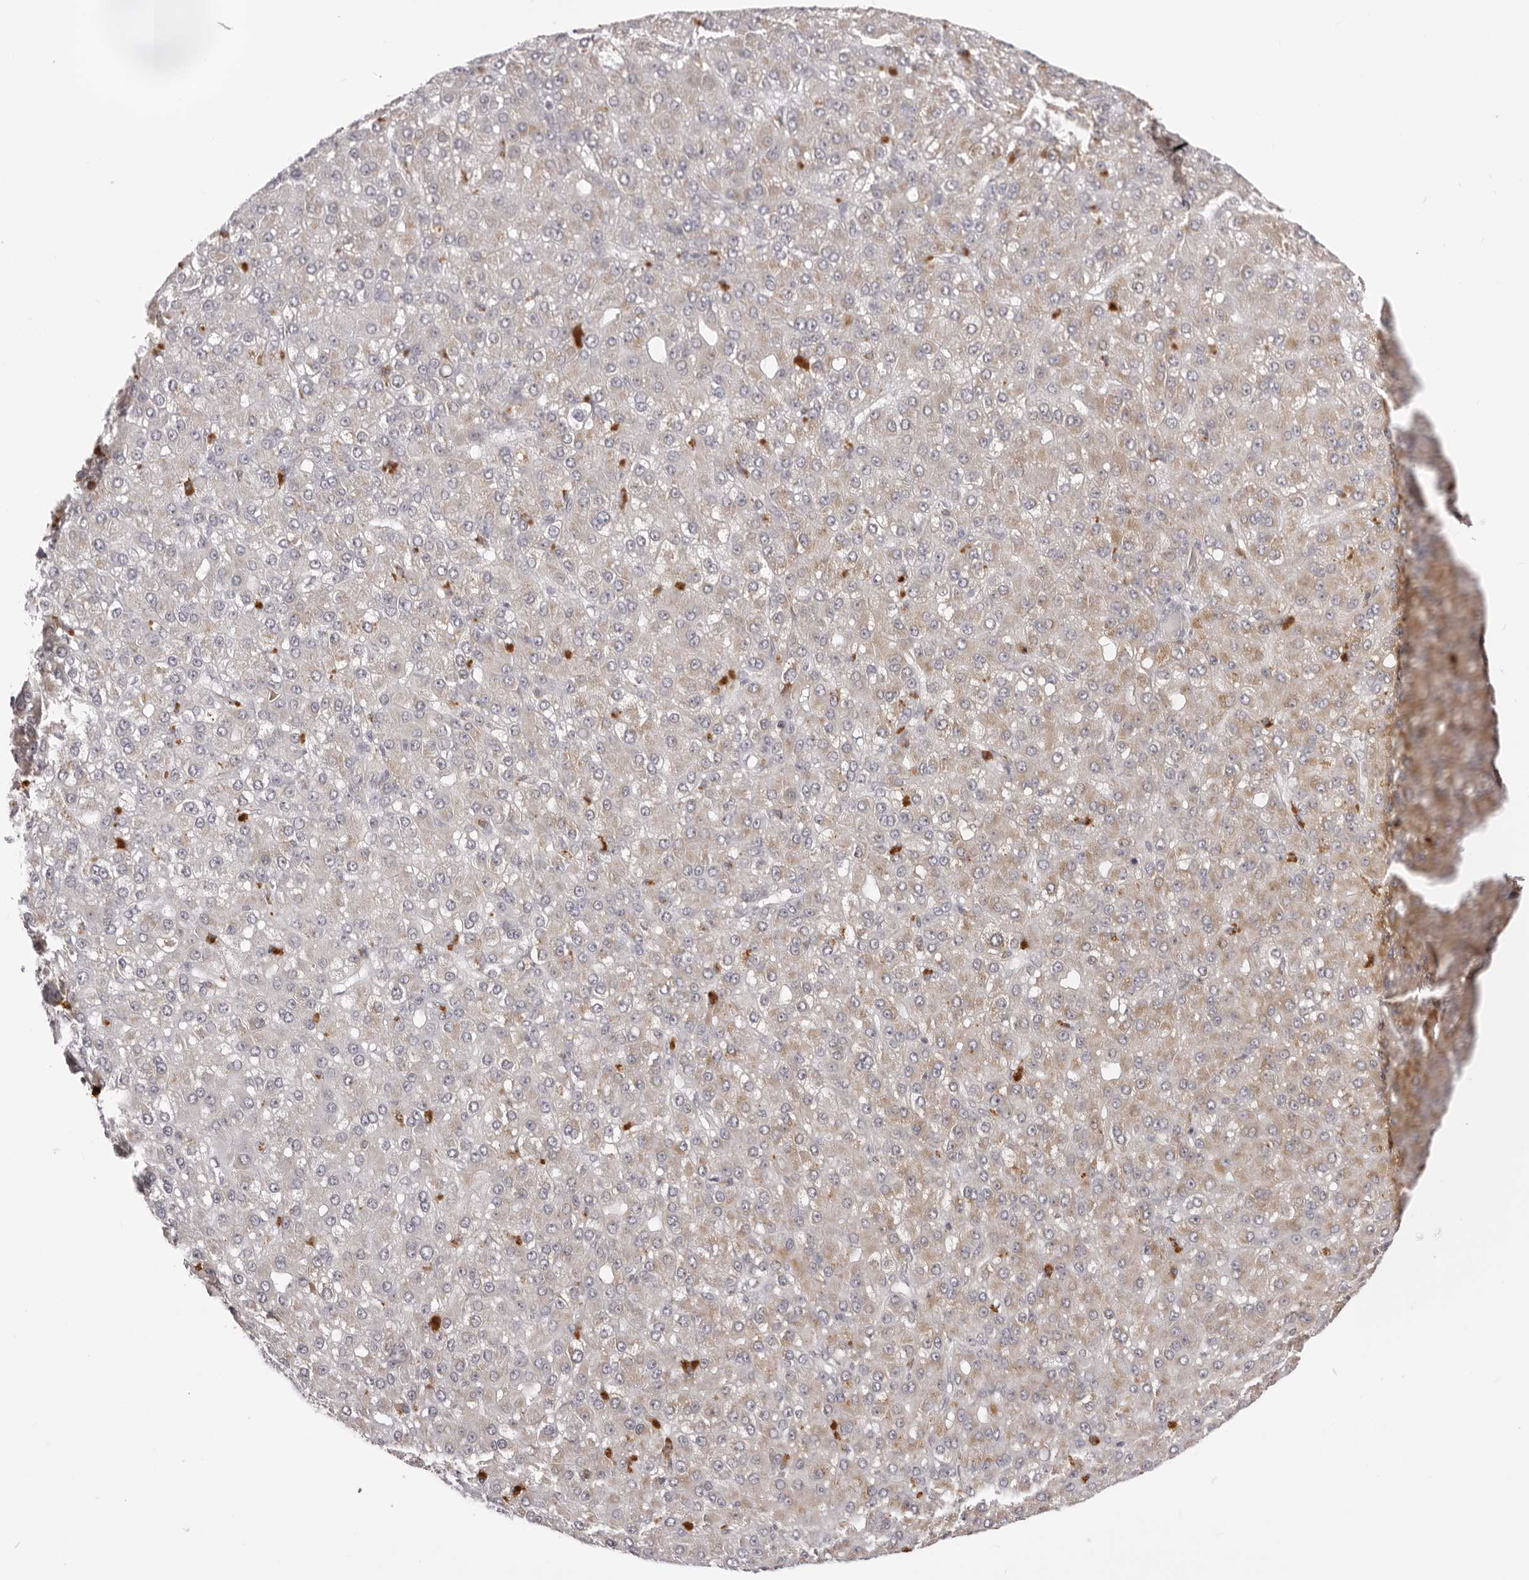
{"staining": {"intensity": "weak", "quantity": "25%-75%", "location": "cytoplasmic/membranous"}, "tissue": "liver cancer", "cell_type": "Tumor cells", "image_type": "cancer", "snomed": [{"axis": "morphology", "description": "Carcinoma, Hepatocellular, NOS"}, {"axis": "topography", "description": "Liver"}], "caption": "Weak cytoplasmic/membranous positivity for a protein is identified in approximately 25%-75% of tumor cells of liver cancer (hepatocellular carcinoma) using IHC.", "gene": "SUGCT", "patient": {"sex": "male", "age": 67}}